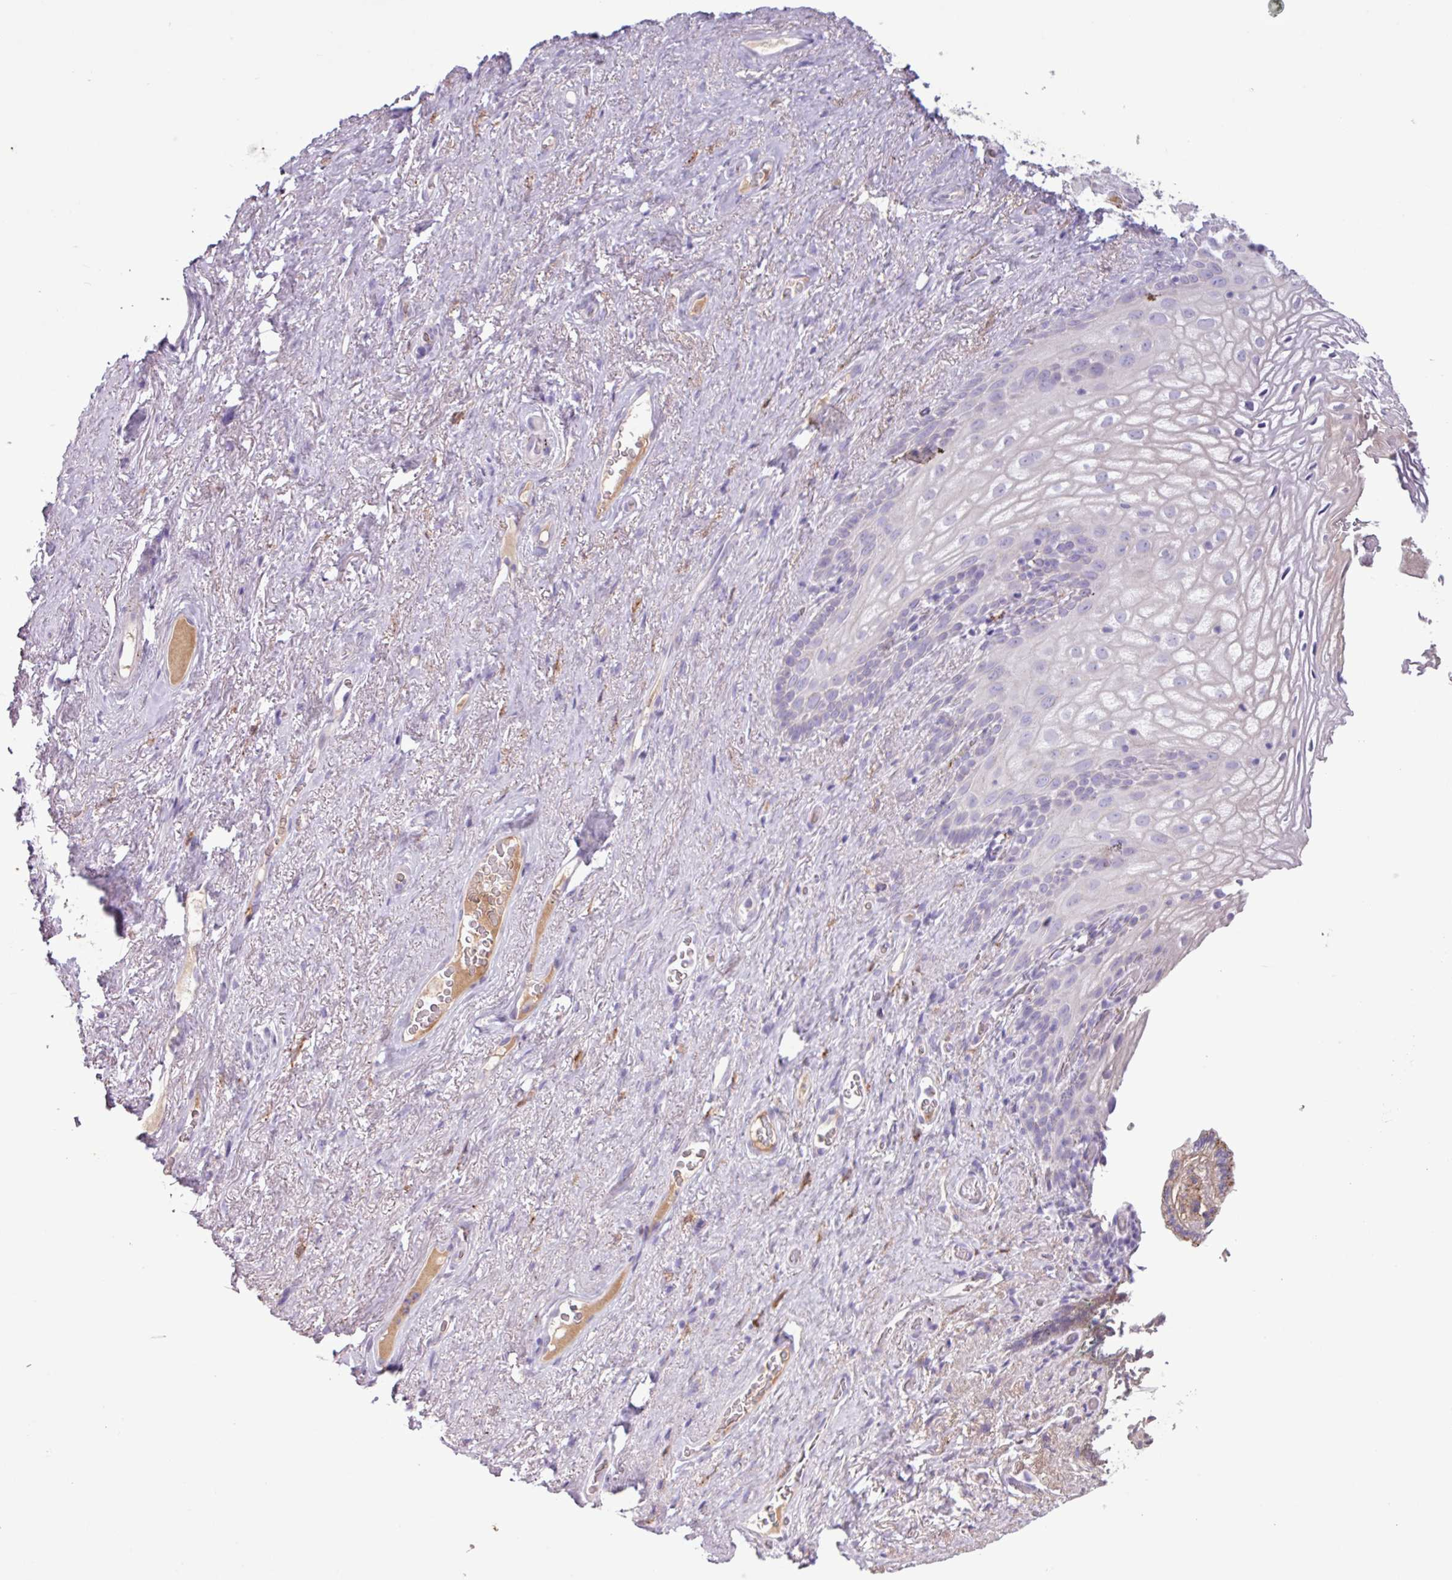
{"staining": {"intensity": "weak", "quantity": "<25%", "location": "cytoplasmic/membranous"}, "tissue": "vagina", "cell_type": "Squamous epithelial cells", "image_type": "normal", "snomed": [{"axis": "morphology", "description": "Normal tissue, NOS"}, {"axis": "topography", "description": "Vagina"}, {"axis": "topography", "description": "Peripheral nerve tissue"}], "caption": "This is an immunohistochemistry (IHC) photomicrograph of normal human vagina. There is no positivity in squamous epithelial cells.", "gene": "C4A", "patient": {"sex": "female", "age": 71}}